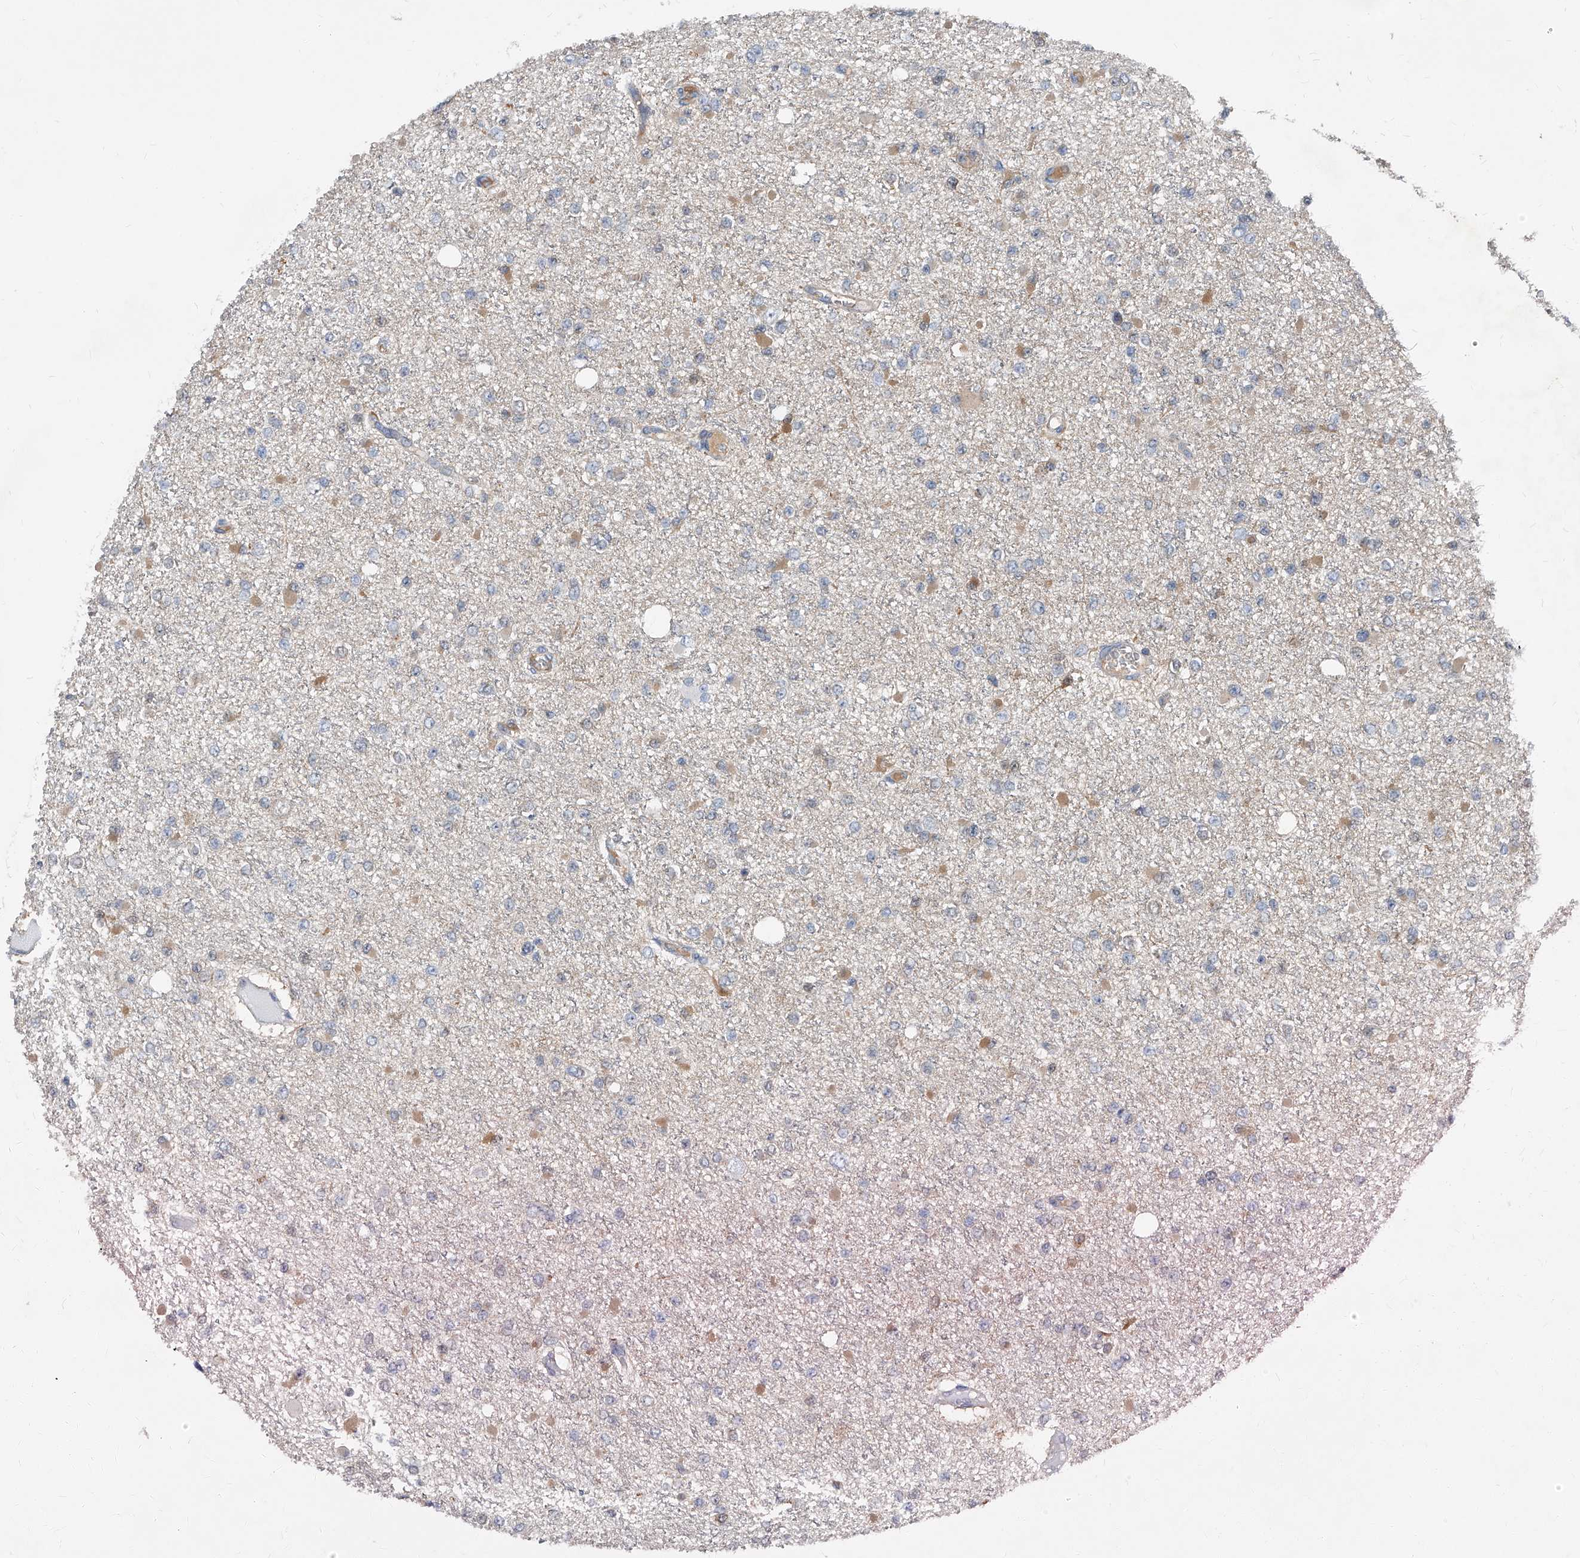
{"staining": {"intensity": "negative", "quantity": "none", "location": "none"}, "tissue": "glioma", "cell_type": "Tumor cells", "image_type": "cancer", "snomed": [{"axis": "morphology", "description": "Glioma, malignant, Low grade"}, {"axis": "topography", "description": "Brain"}], "caption": "Glioma stained for a protein using immunohistochemistry (IHC) reveals no staining tumor cells.", "gene": "MAP2K6", "patient": {"sex": "female", "age": 22}}